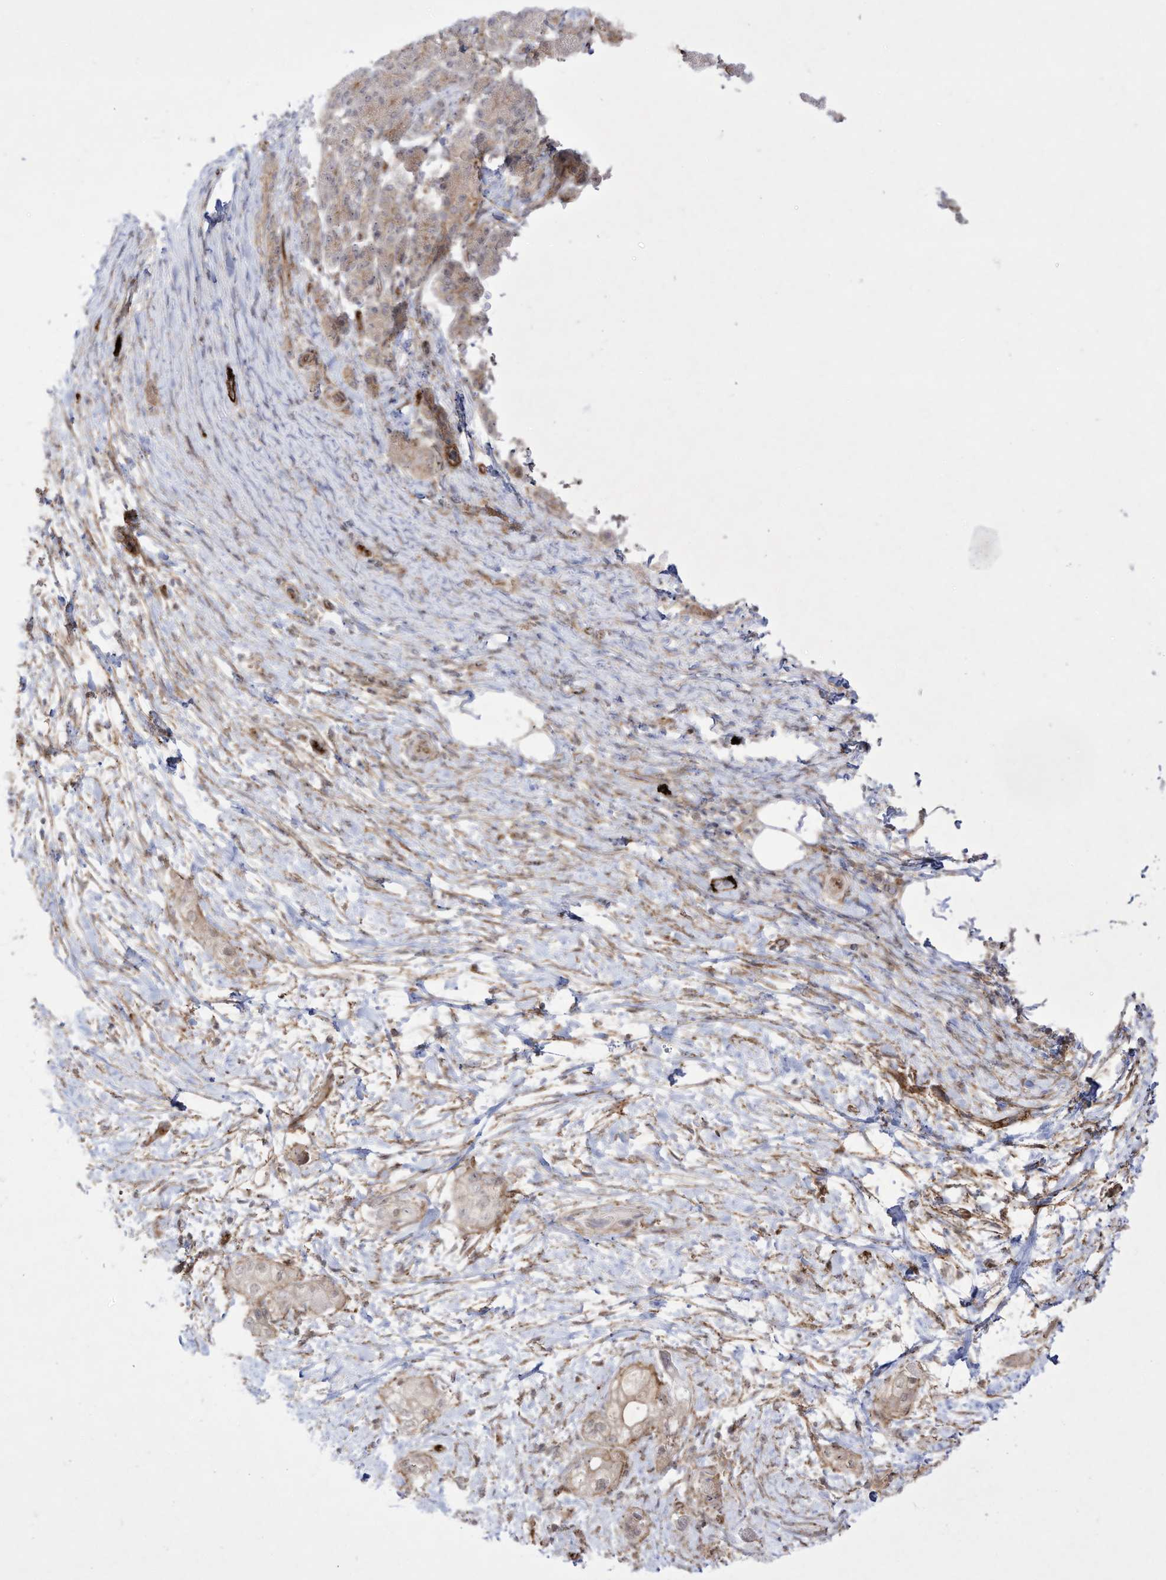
{"staining": {"intensity": "weak", "quantity": "25%-75%", "location": "cytoplasmic/membranous"}, "tissue": "pancreatic cancer", "cell_type": "Tumor cells", "image_type": "cancer", "snomed": [{"axis": "morphology", "description": "Adenocarcinoma, NOS"}, {"axis": "topography", "description": "Pancreas"}], "caption": "Tumor cells display low levels of weak cytoplasmic/membranous staining in approximately 25%-75% of cells in adenocarcinoma (pancreatic).", "gene": "ZGRF1", "patient": {"sex": "male", "age": 58}}